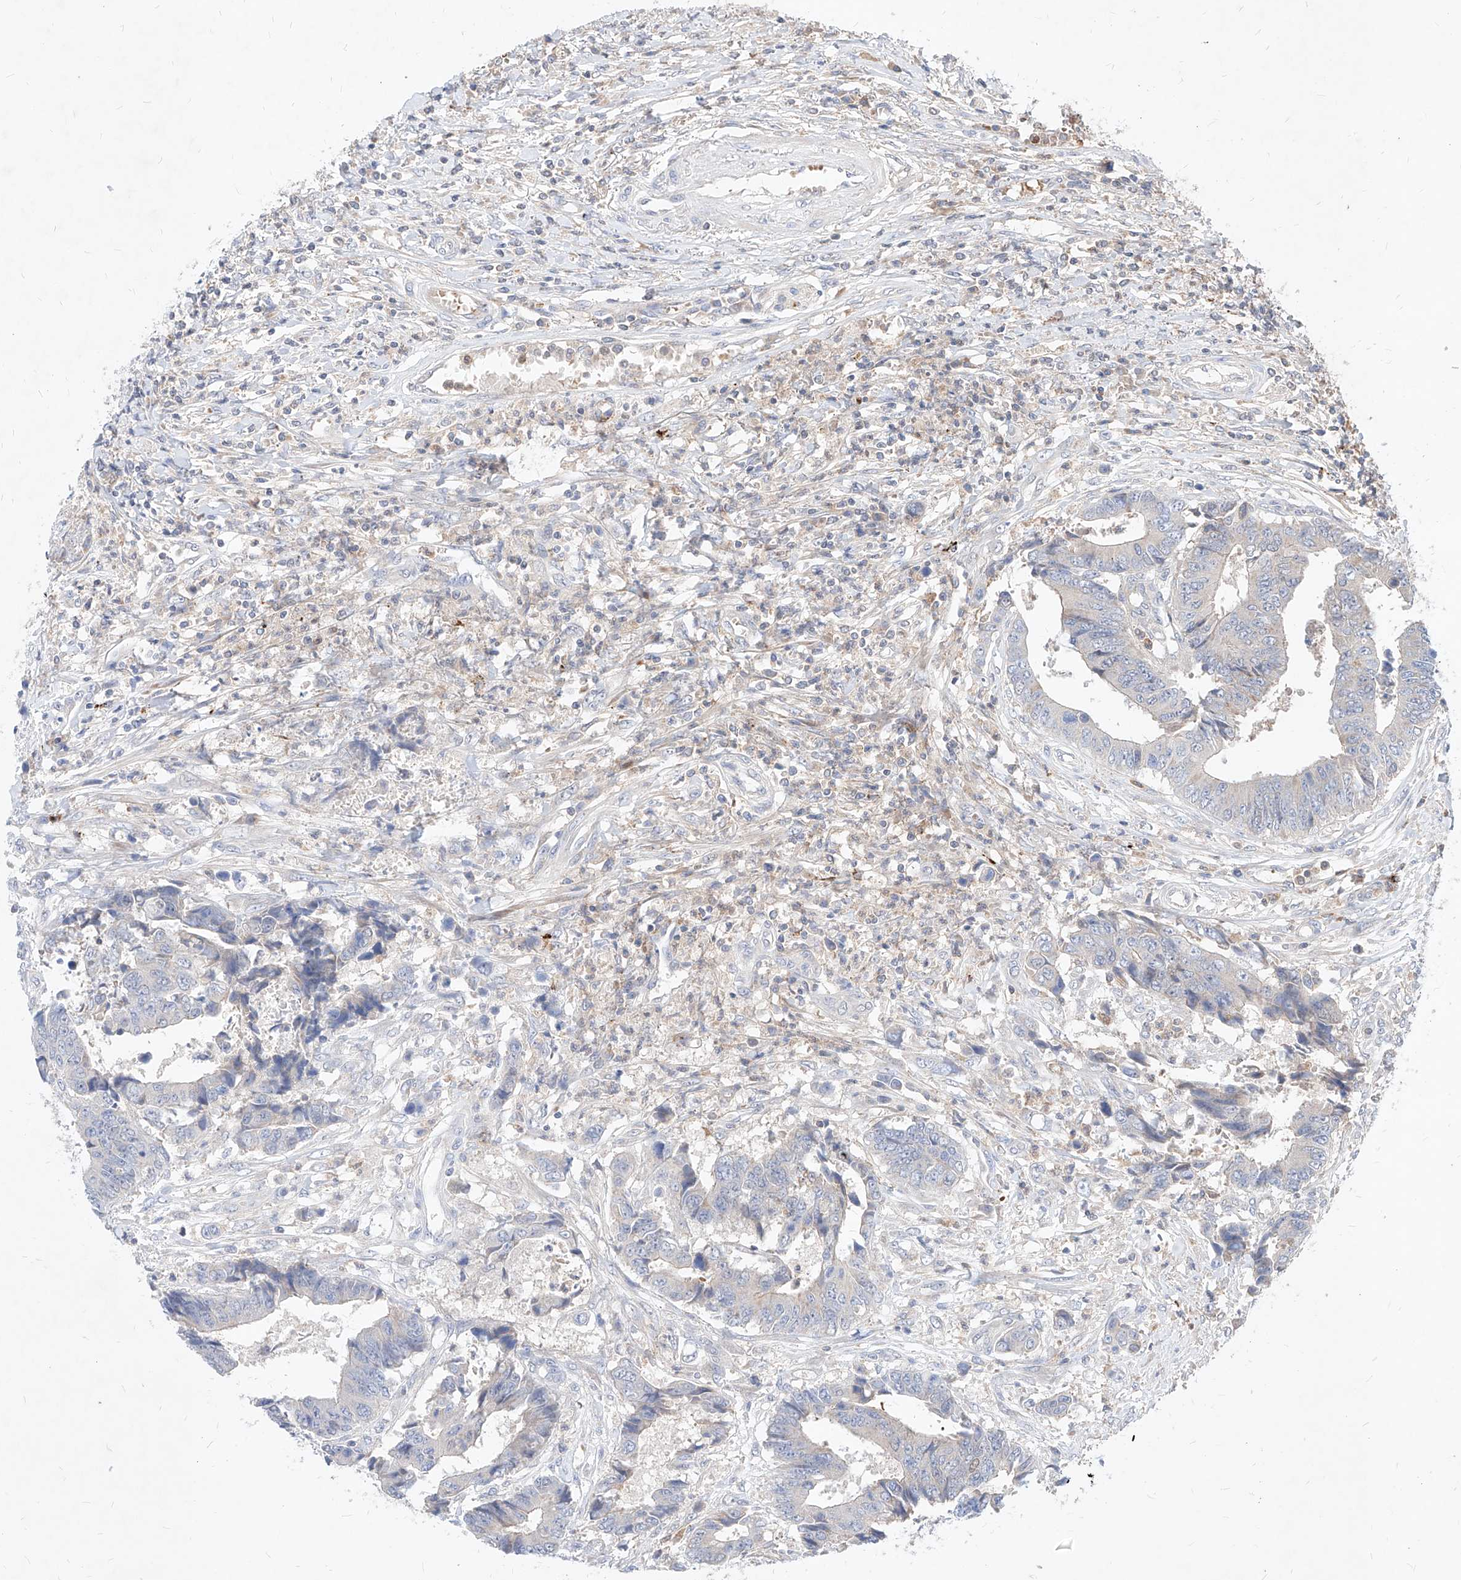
{"staining": {"intensity": "negative", "quantity": "none", "location": "none"}, "tissue": "colorectal cancer", "cell_type": "Tumor cells", "image_type": "cancer", "snomed": [{"axis": "morphology", "description": "Adenocarcinoma, NOS"}, {"axis": "topography", "description": "Rectum"}], "caption": "Immunohistochemistry (IHC) image of neoplastic tissue: human colorectal cancer stained with DAB exhibits no significant protein expression in tumor cells.", "gene": "TSNAX", "patient": {"sex": "male", "age": 84}}